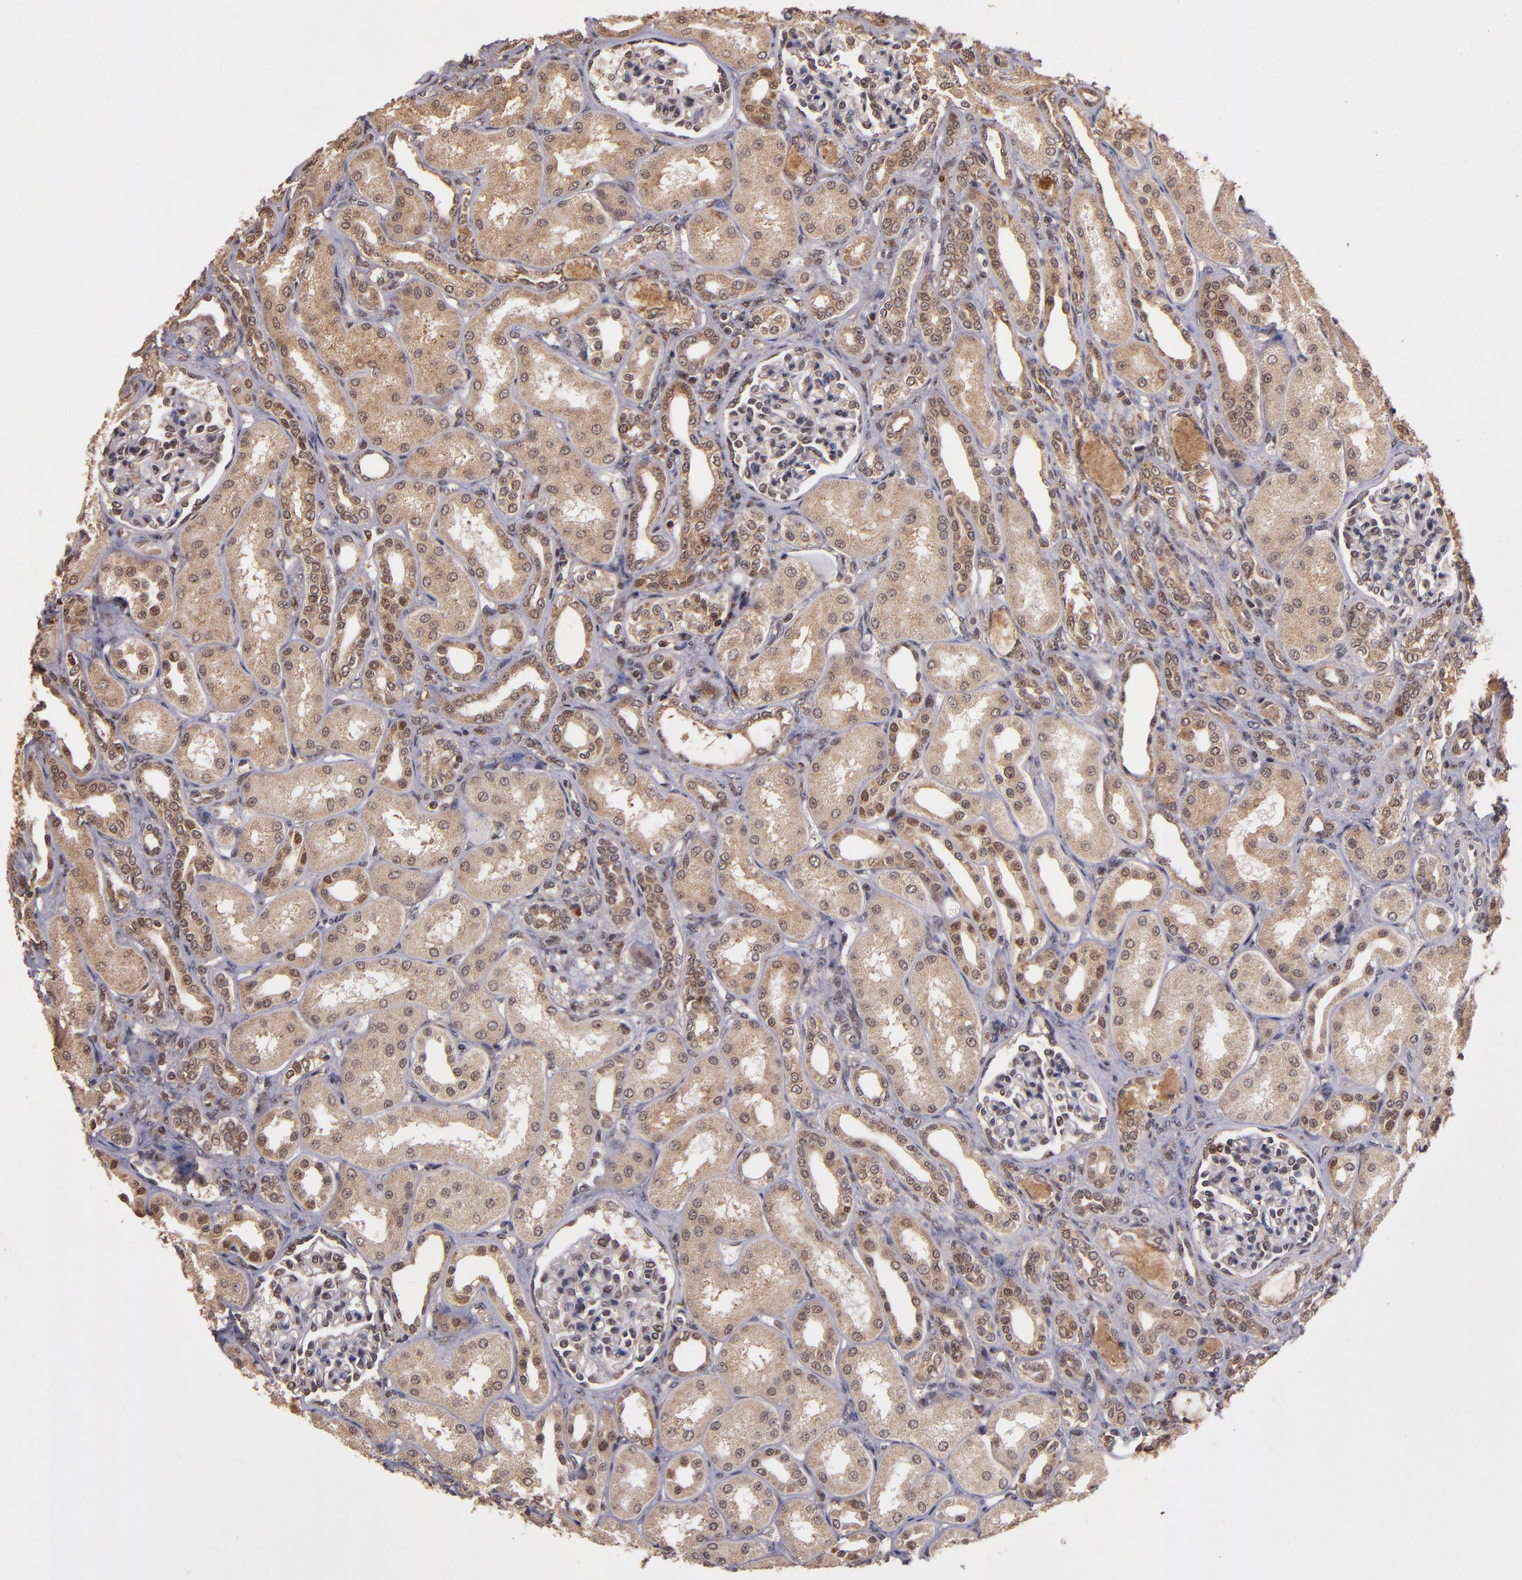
{"staining": {"intensity": "weak", "quantity": "<25%", "location": "cytoplasmic/membranous"}, "tissue": "kidney", "cell_type": "Cells in glomeruli", "image_type": "normal", "snomed": [{"axis": "morphology", "description": "Normal tissue, NOS"}, {"axis": "topography", "description": "Kidney"}], "caption": "A histopathology image of human kidney is negative for staining in cells in glomeruli. (Immunohistochemistry, brightfield microscopy, high magnification).", "gene": "RIOK3", "patient": {"sex": "male", "age": 7}}